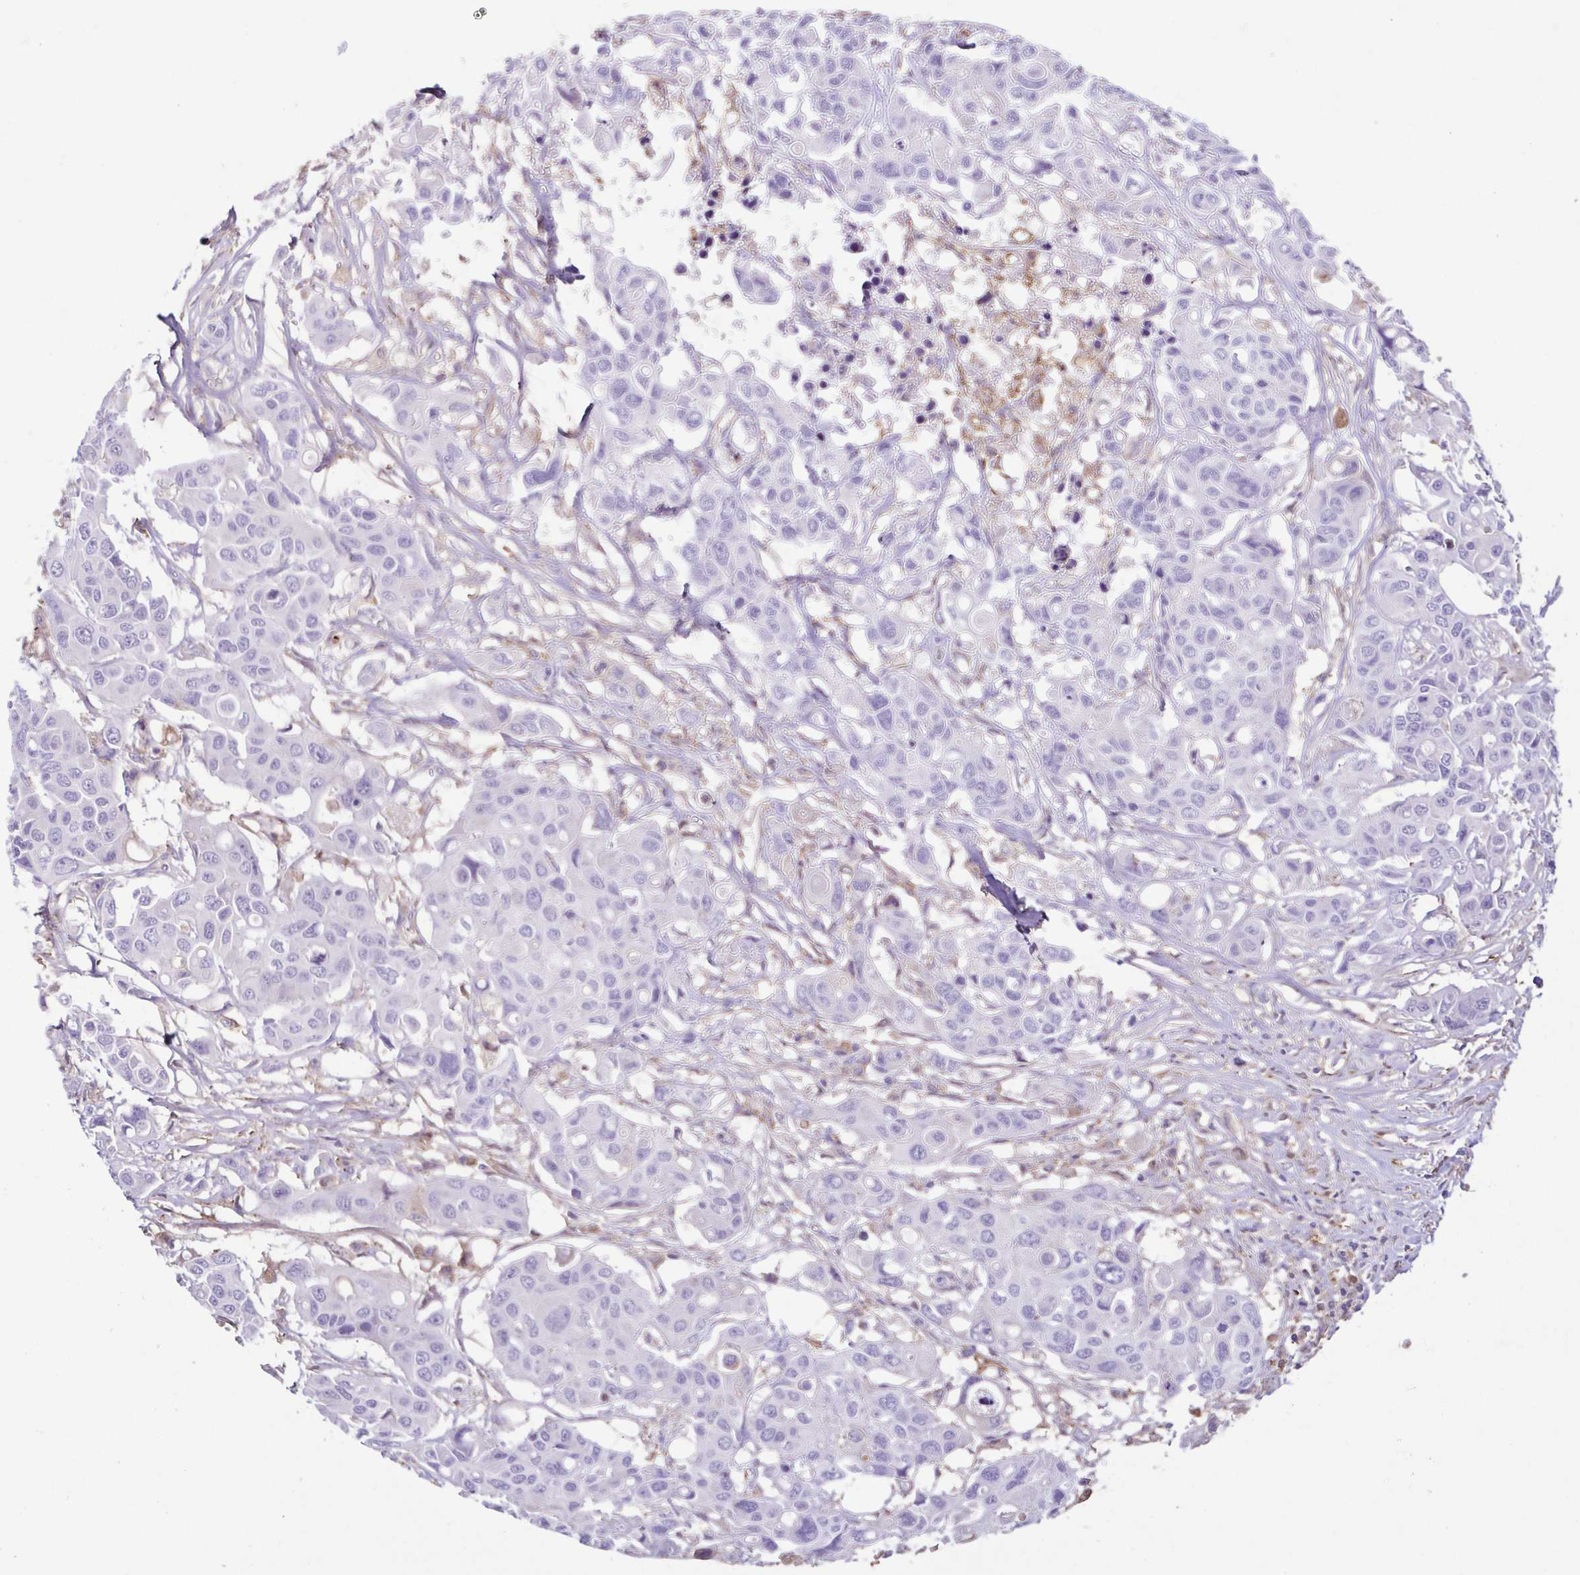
{"staining": {"intensity": "negative", "quantity": "none", "location": "none"}, "tissue": "colorectal cancer", "cell_type": "Tumor cells", "image_type": "cancer", "snomed": [{"axis": "morphology", "description": "Adenocarcinoma, NOS"}, {"axis": "topography", "description": "Colon"}], "caption": "Colorectal adenocarcinoma was stained to show a protein in brown. There is no significant staining in tumor cells.", "gene": "ANXA10", "patient": {"sex": "male", "age": 77}}